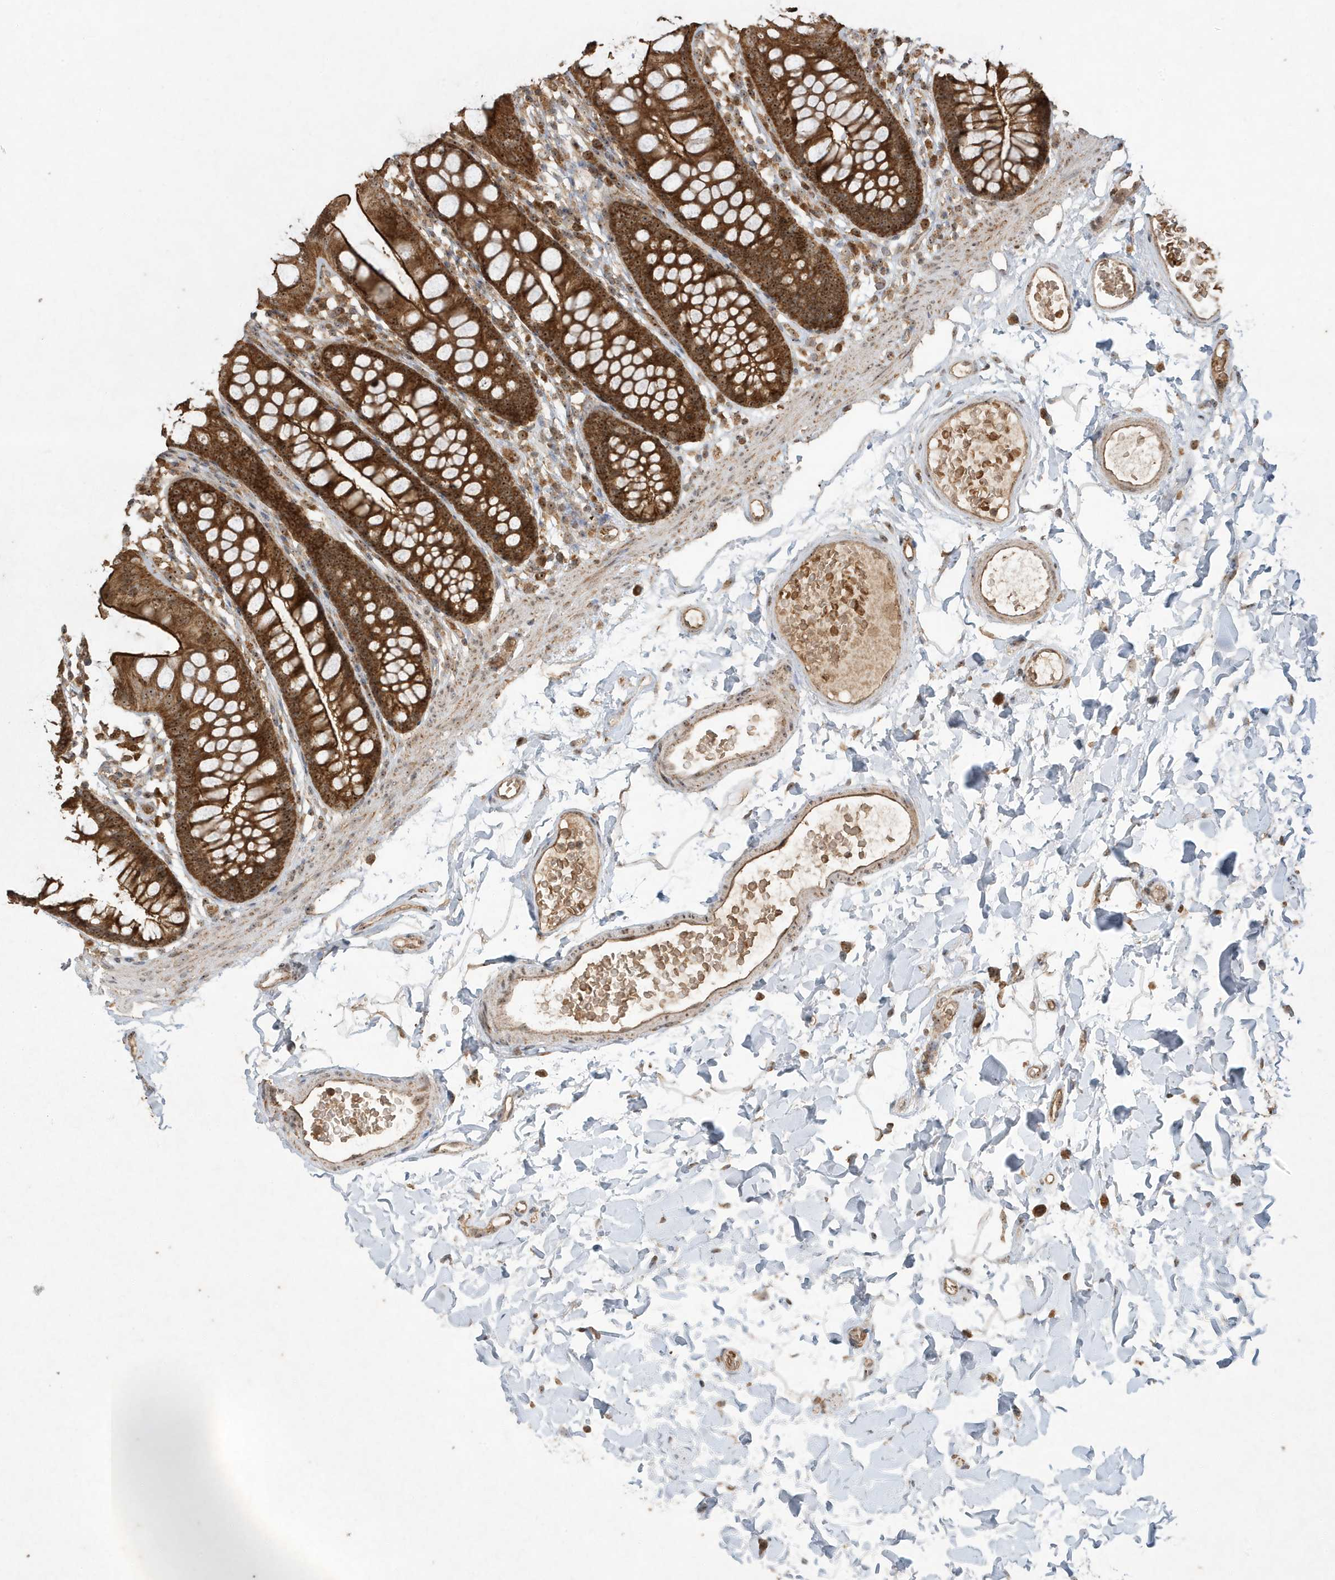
{"staining": {"intensity": "moderate", "quantity": ">75%", "location": "cytoplasmic/membranous,nuclear"}, "tissue": "colon", "cell_type": "Endothelial cells", "image_type": "normal", "snomed": [{"axis": "morphology", "description": "Normal tissue, NOS"}, {"axis": "topography", "description": "Colon"}], "caption": "Colon stained with DAB immunohistochemistry (IHC) shows medium levels of moderate cytoplasmic/membranous,nuclear staining in approximately >75% of endothelial cells.", "gene": "ABCB9", "patient": {"sex": "female", "age": 62}}